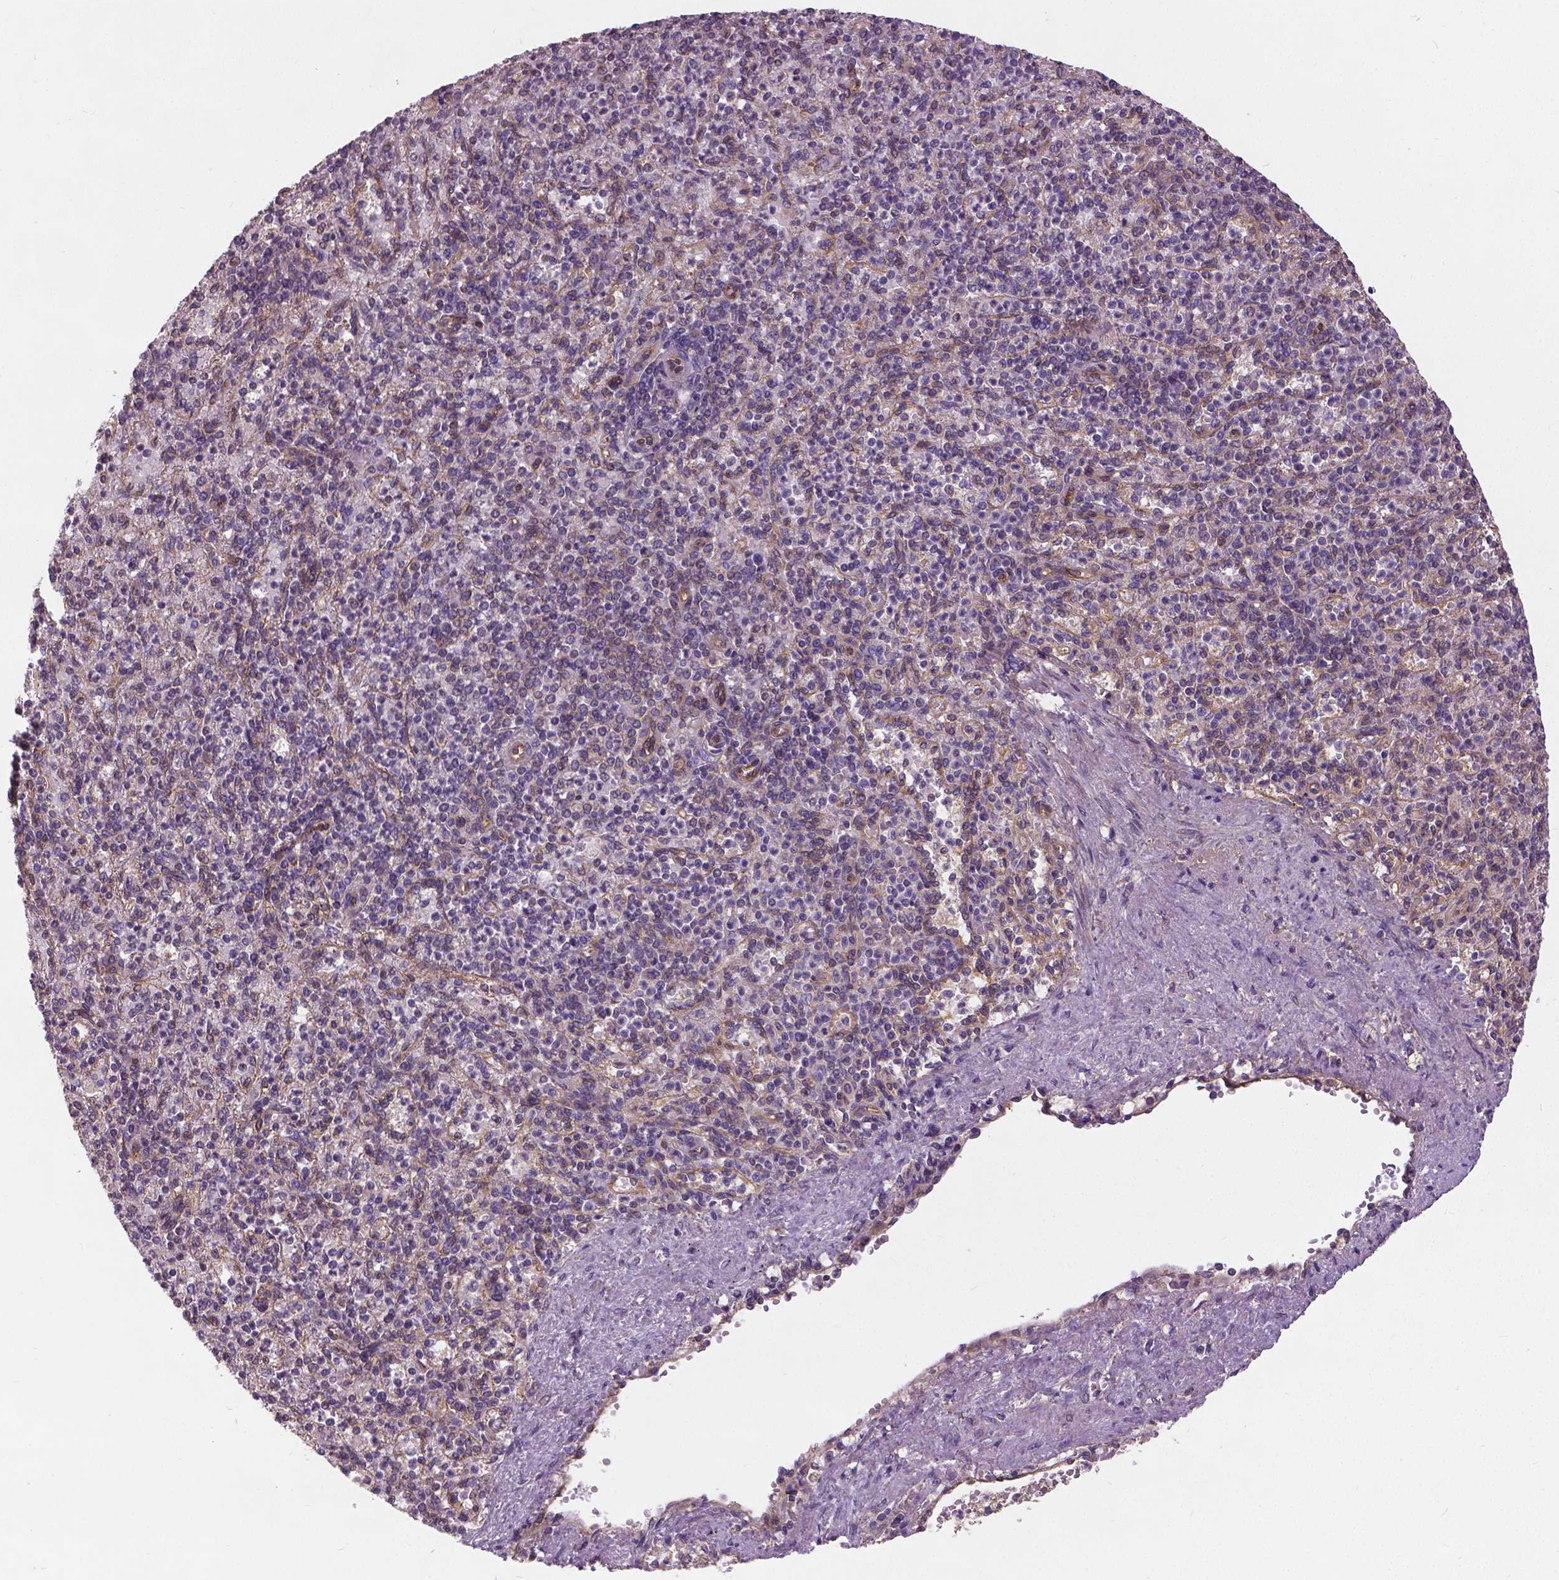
{"staining": {"intensity": "weak", "quantity": "25%-75%", "location": "cytoplasmic/membranous"}, "tissue": "spleen", "cell_type": "Cells in red pulp", "image_type": "normal", "snomed": [{"axis": "morphology", "description": "Normal tissue, NOS"}, {"axis": "topography", "description": "Spleen"}], "caption": "The photomicrograph displays staining of normal spleen, revealing weak cytoplasmic/membranous protein staining (brown color) within cells in red pulp.", "gene": "MZT1", "patient": {"sex": "female", "age": 74}}